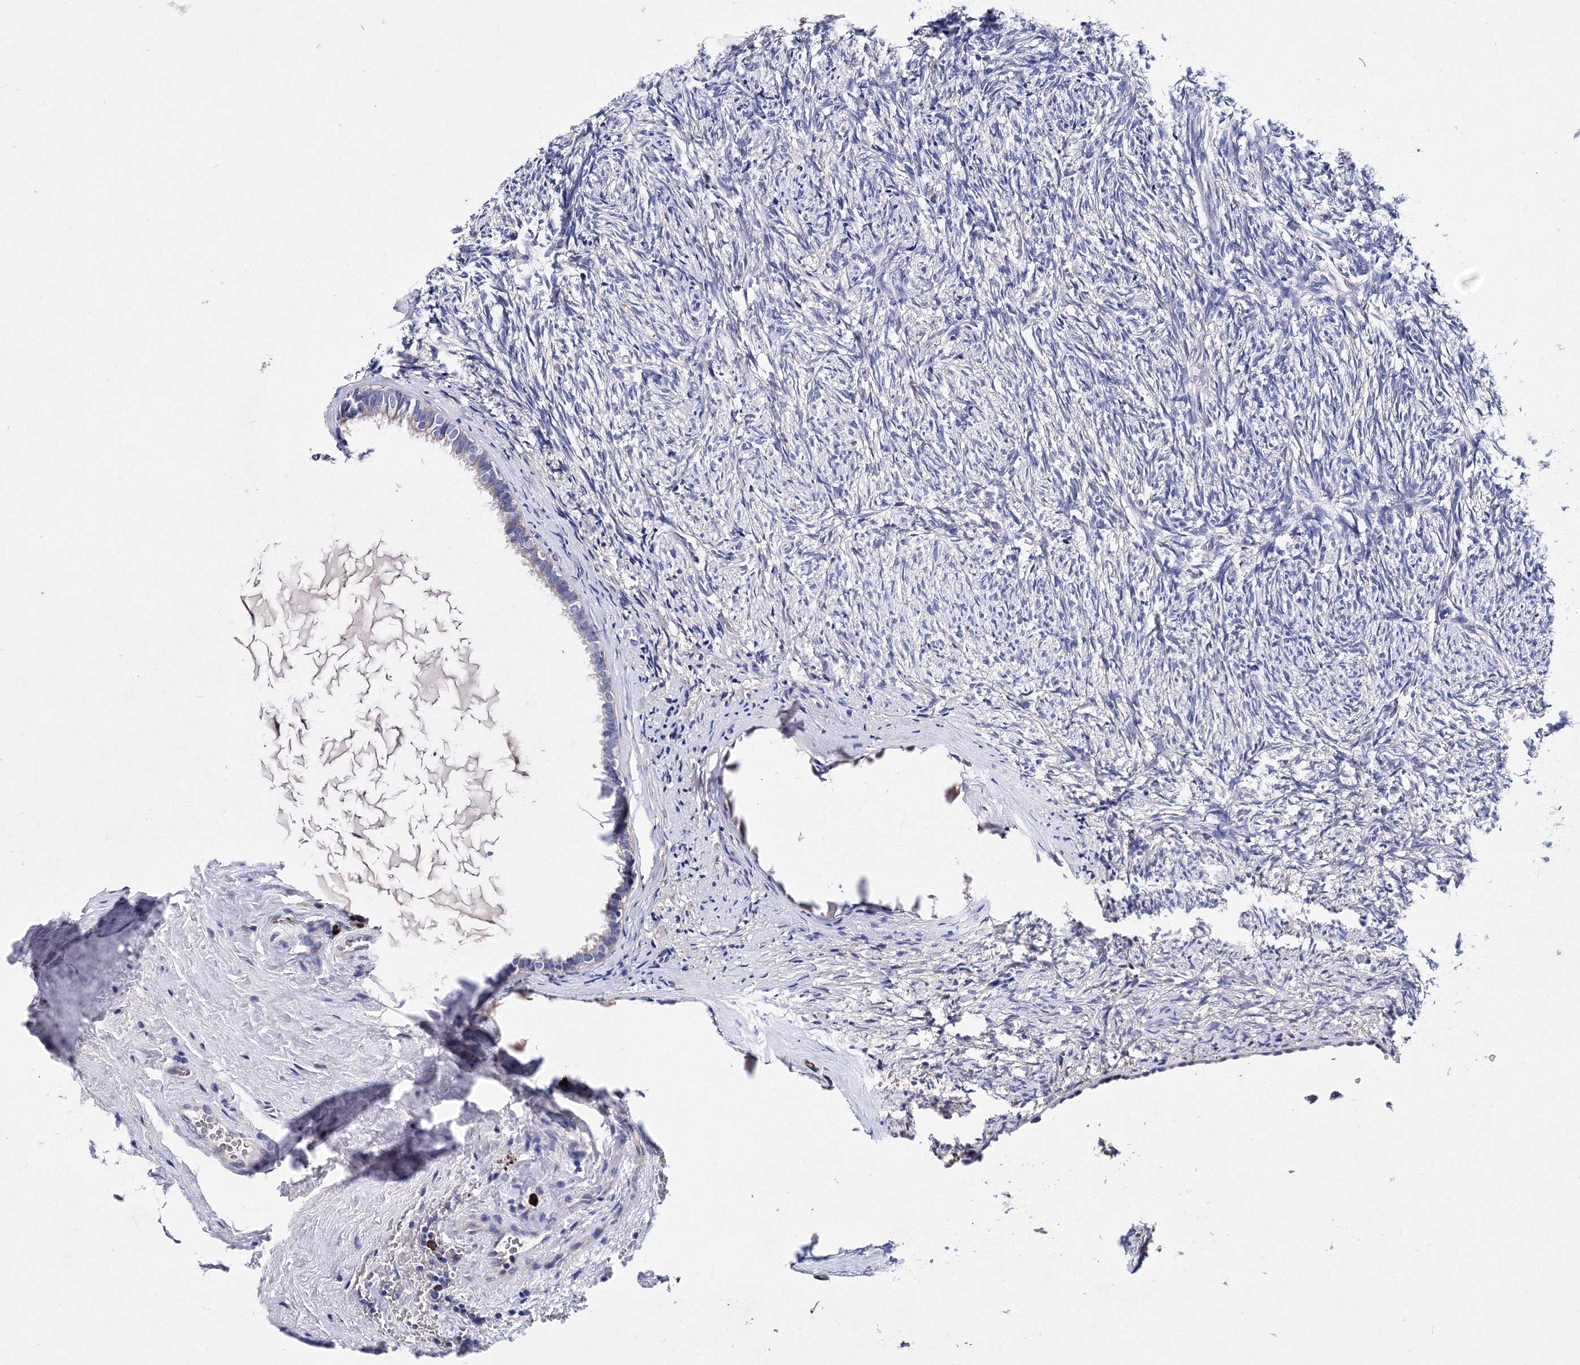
{"staining": {"intensity": "negative", "quantity": "none", "location": "none"}, "tissue": "ovary", "cell_type": "Follicle cells", "image_type": "normal", "snomed": [{"axis": "morphology", "description": "Normal tissue, NOS"}, {"axis": "topography", "description": "Ovary"}], "caption": "Immunohistochemistry (IHC) photomicrograph of benign ovary: human ovary stained with DAB (3,3'-diaminobenzidine) shows no significant protein positivity in follicle cells.", "gene": "TRPM2", "patient": {"sex": "female", "age": 60}}